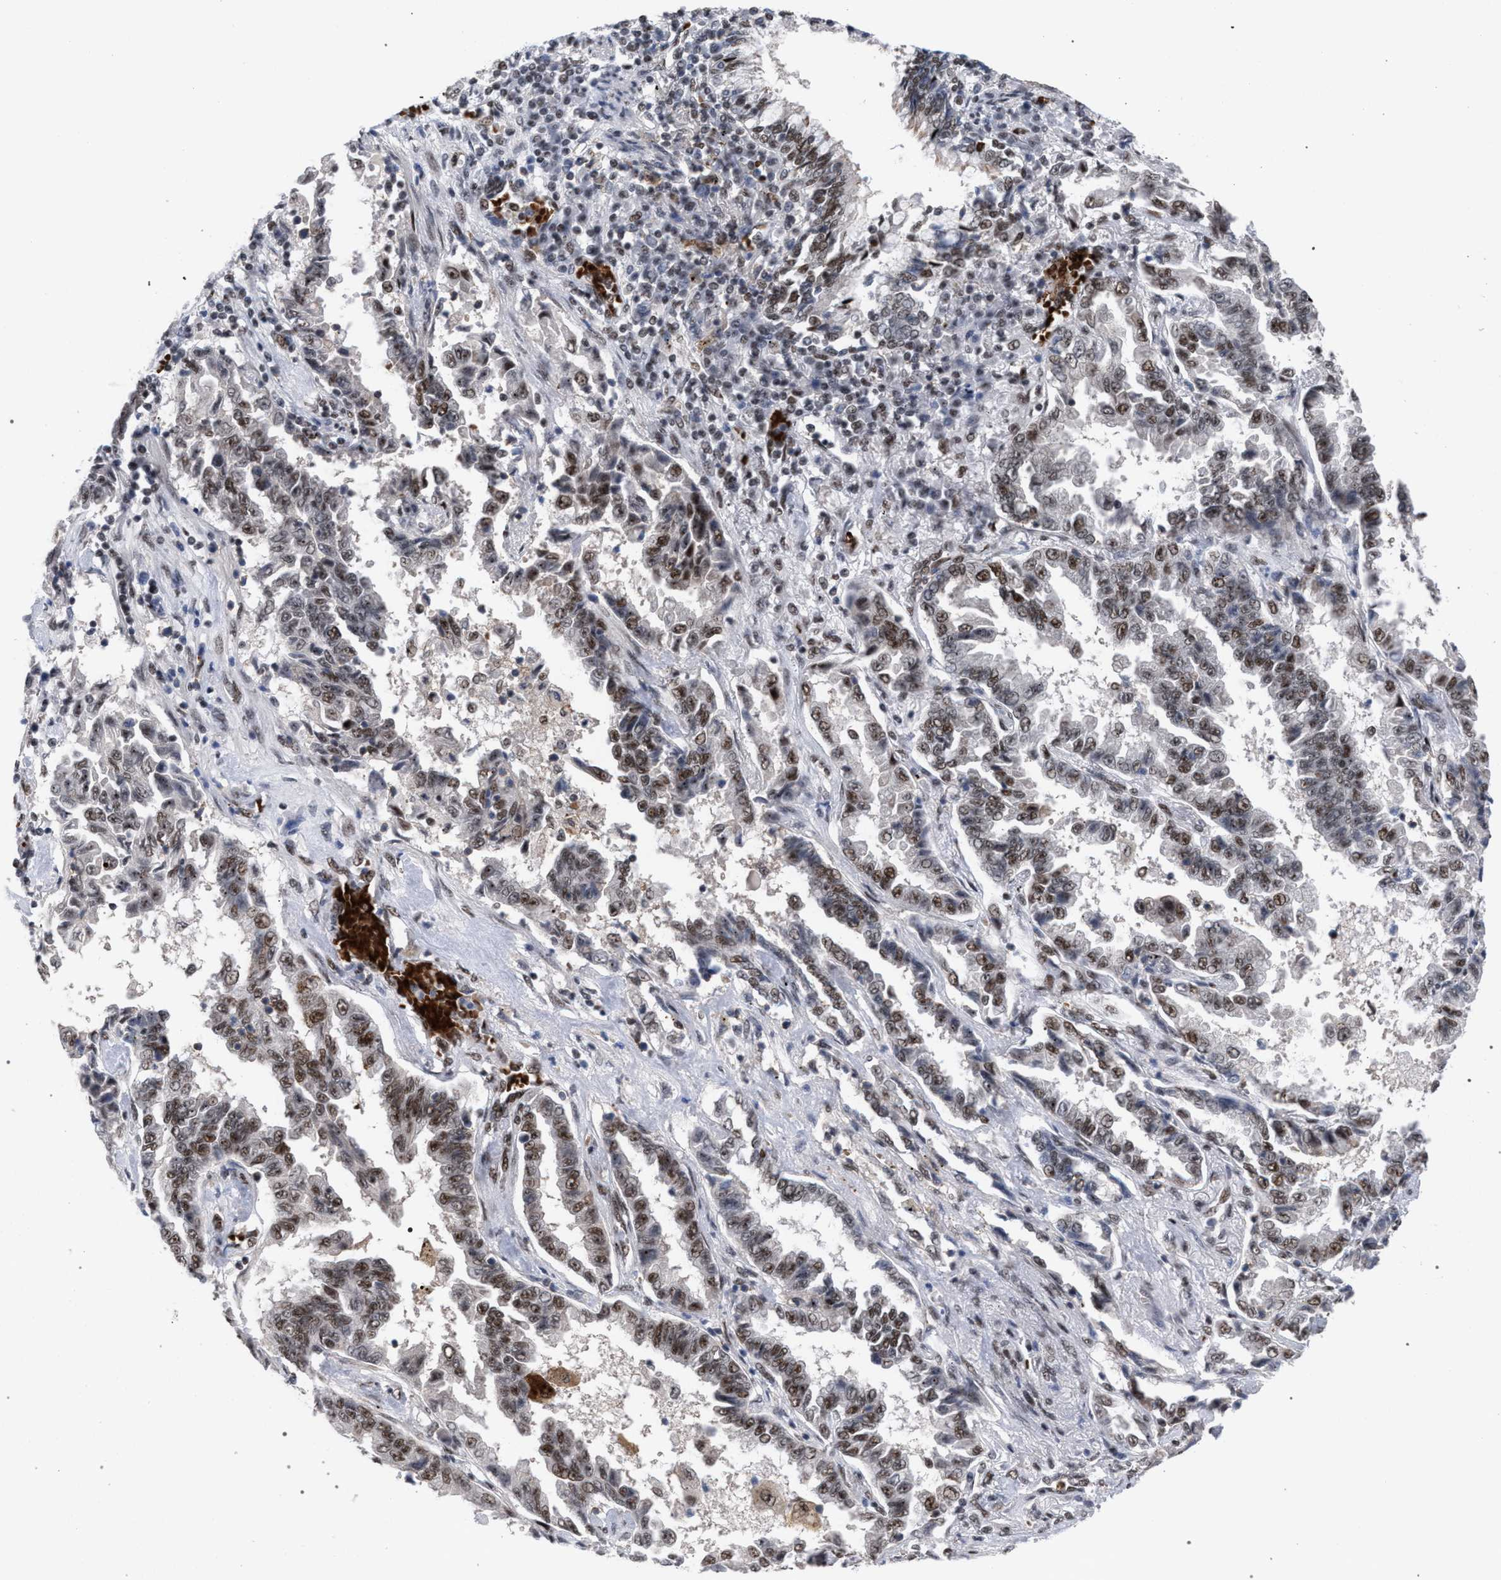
{"staining": {"intensity": "moderate", "quantity": "25%-75%", "location": "nuclear"}, "tissue": "lung cancer", "cell_type": "Tumor cells", "image_type": "cancer", "snomed": [{"axis": "morphology", "description": "Adenocarcinoma, NOS"}, {"axis": "topography", "description": "Lung"}], "caption": "Protein expression analysis of human lung cancer reveals moderate nuclear expression in approximately 25%-75% of tumor cells. (DAB (3,3'-diaminobenzidine) IHC with brightfield microscopy, high magnification).", "gene": "SCAF4", "patient": {"sex": "female", "age": 51}}